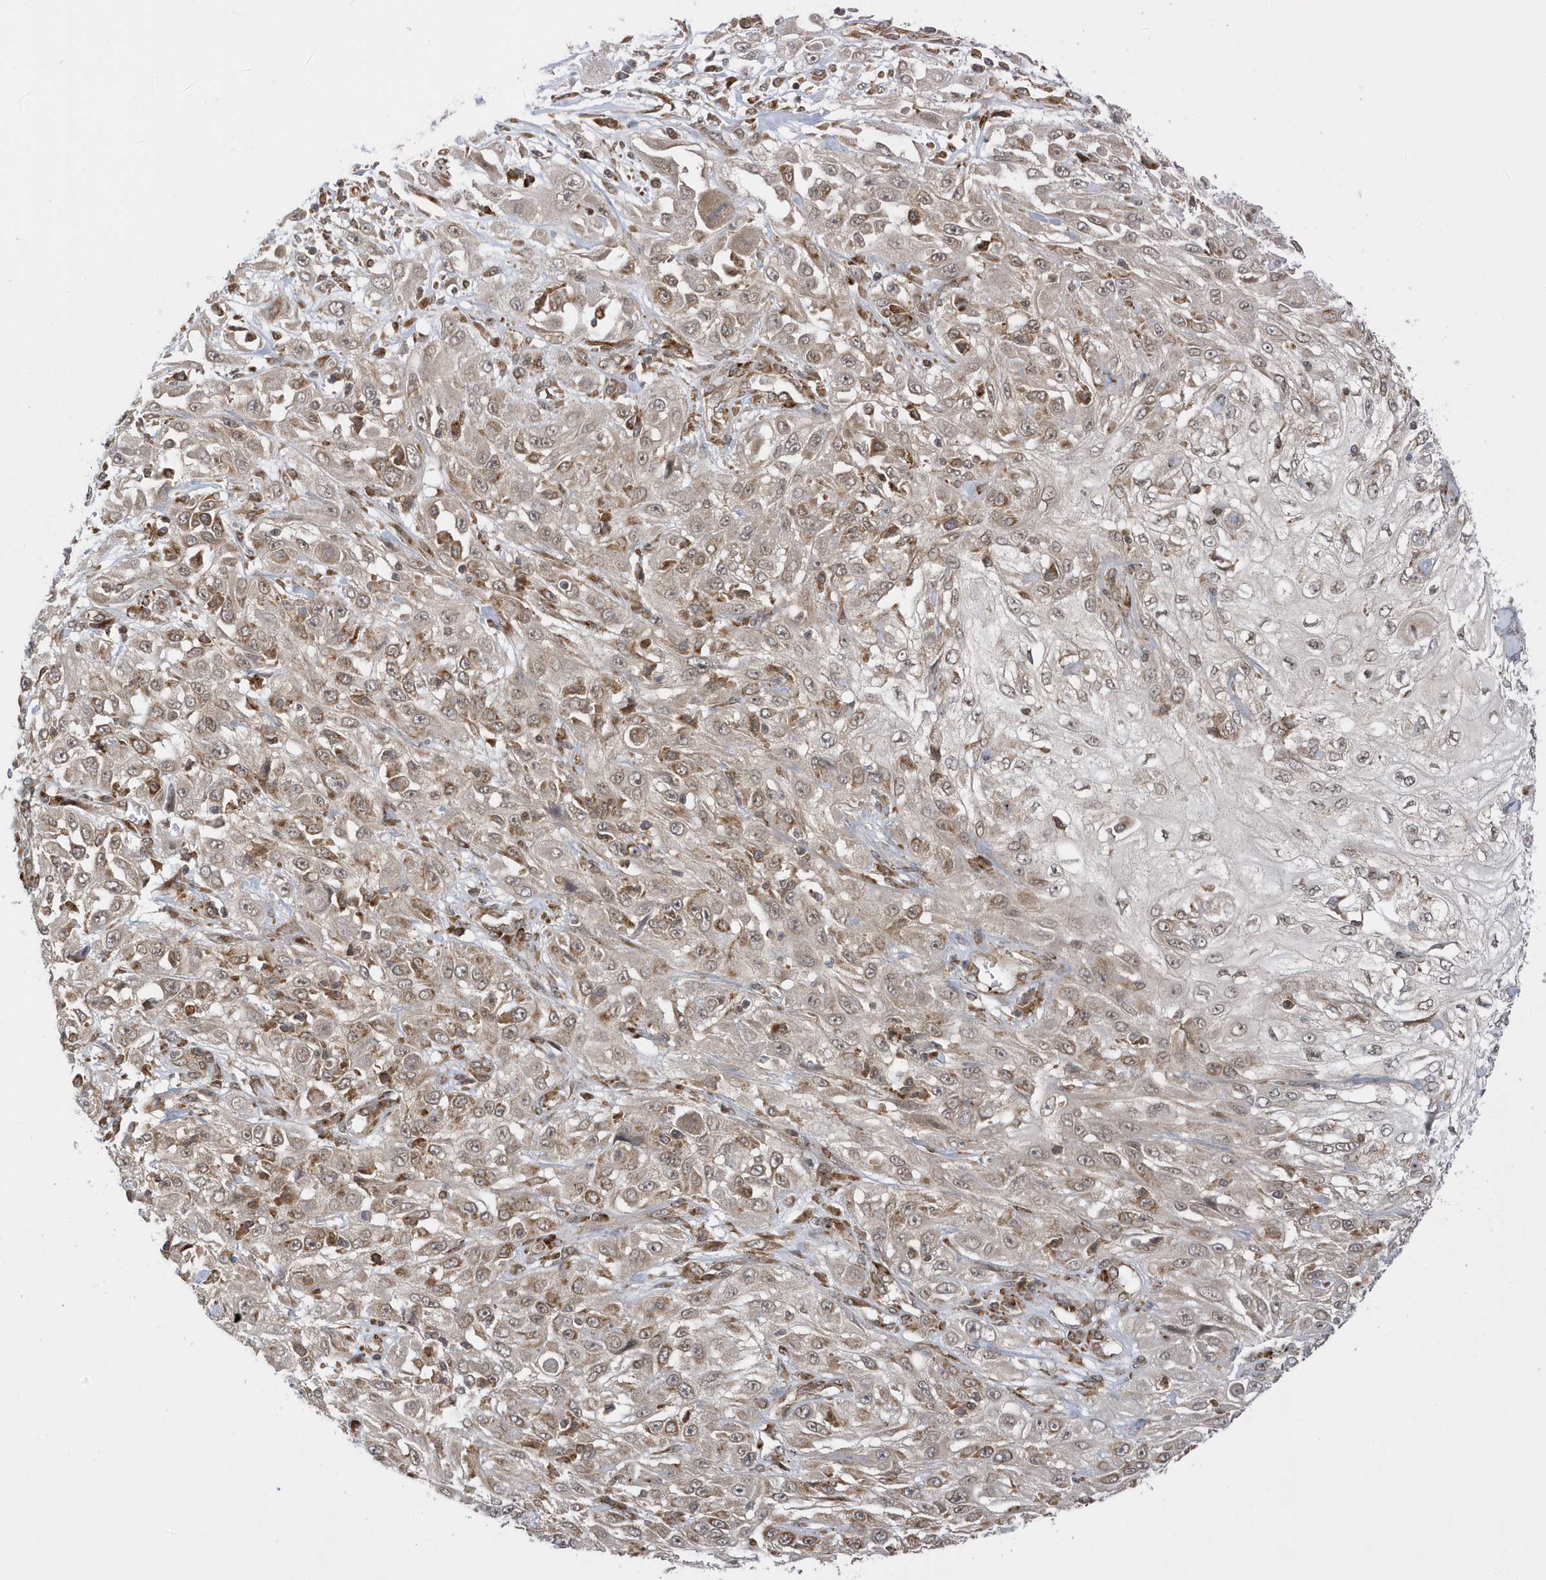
{"staining": {"intensity": "weak", "quantity": "25%-75%", "location": "cytoplasmic/membranous"}, "tissue": "skin cancer", "cell_type": "Tumor cells", "image_type": "cancer", "snomed": [{"axis": "morphology", "description": "Squamous cell carcinoma, NOS"}, {"axis": "morphology", "description": "Squamous cell carcinoma, metastatic, NOS"}, {"axis": "topography", "description": "Skin"}, {"axis": "topography", "description": "Lymph node"}], "caption": "Immunohistochemistry histopathology image of human skin squamous cell carcinoma stained for a protein (brown), which shows low levels of weak cytoplasmic/membranous staining in about 25%-75% of tumor cells.", "gene": "METTL21A", "patient": {"sex": "male", "age": 75}}